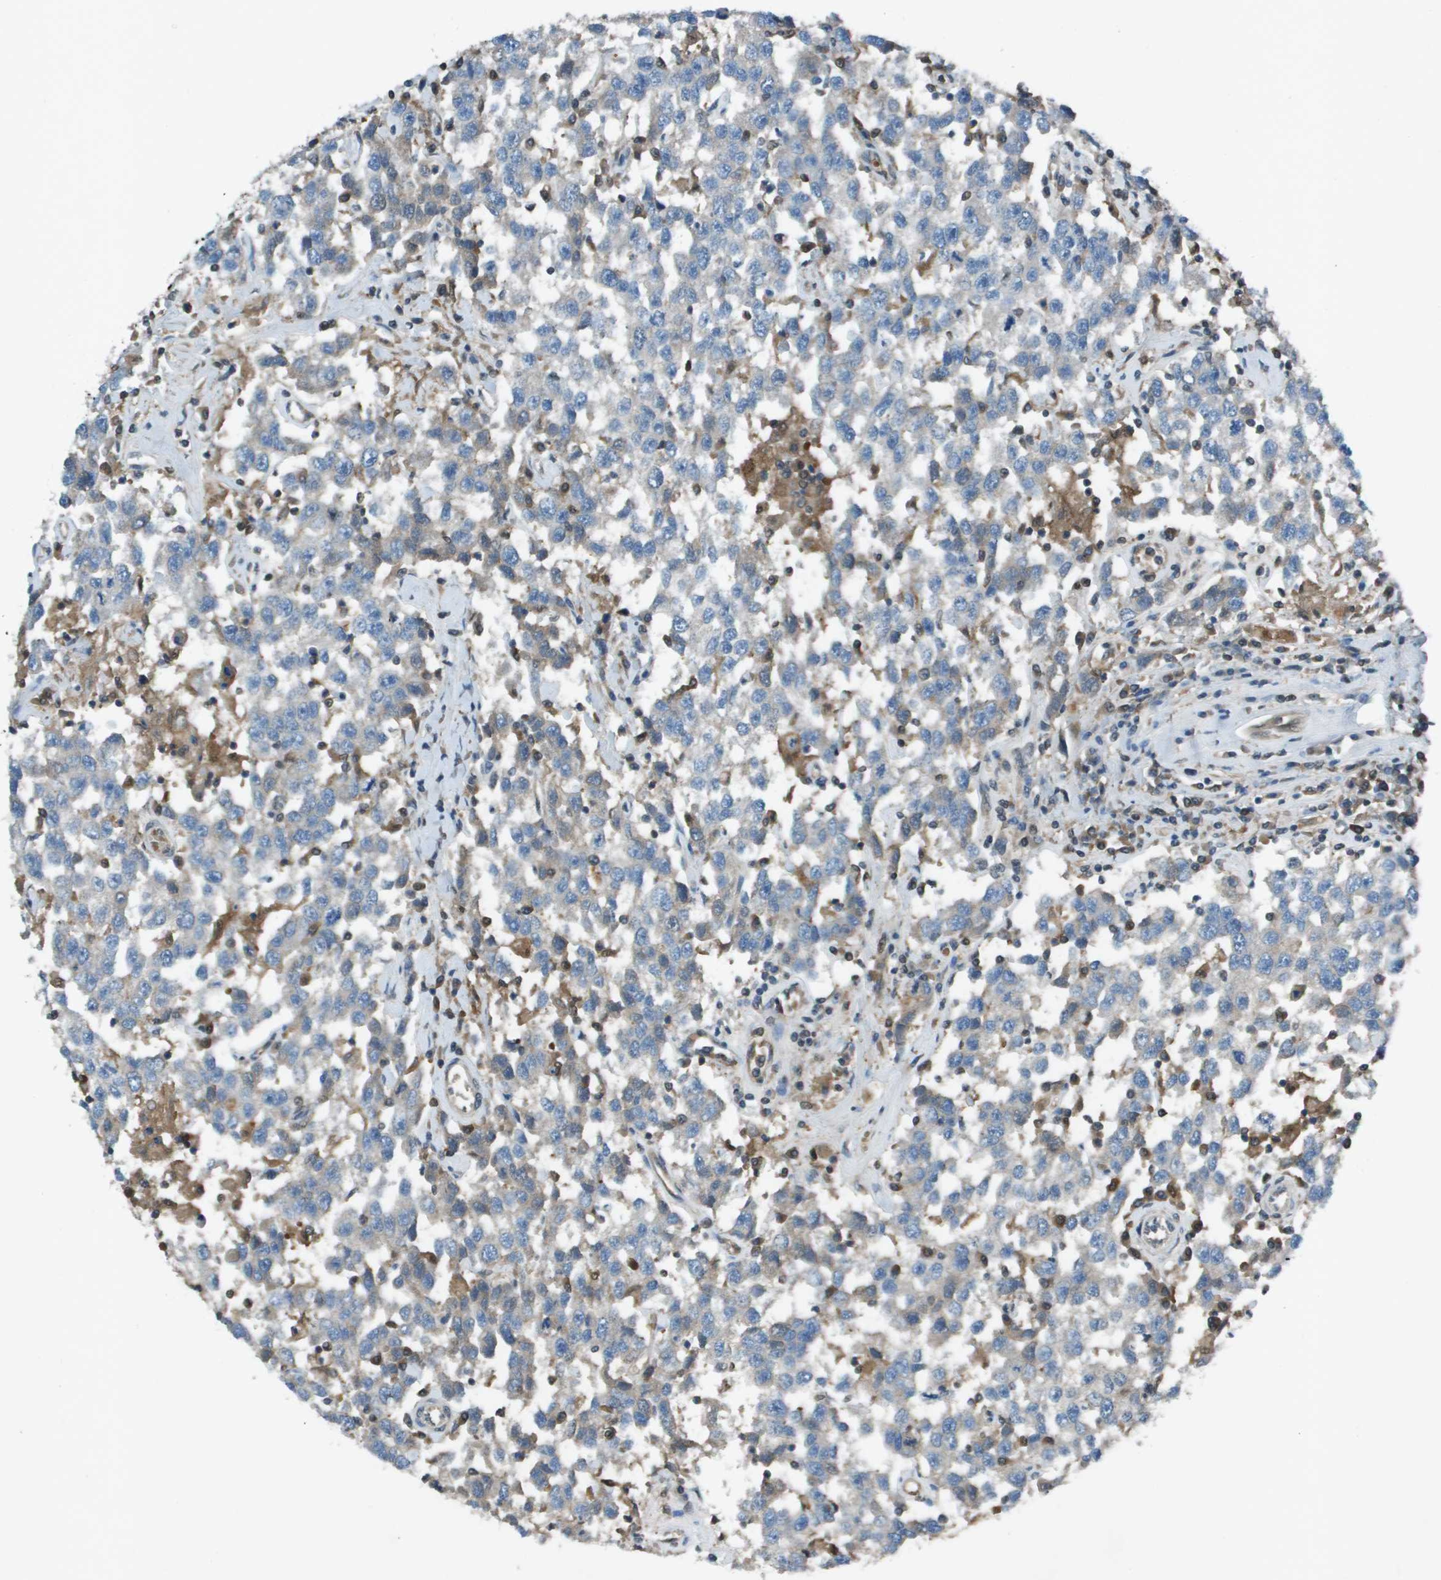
{"staining": {"intensity": "weak", "quantity": "<25%", "location": "cytoplasmic/membranous"}, "tissue": "testis cancer", "cell_type": "Tumor cells", "image_type": "cancer", "snomed": [{"axis": "morphology", "description": "Seminoma, NOS"}, {"axis": "topography", "description": "Testis"}], "caption": "Tumor cells are negative for brown protein staining in testis cancer (seminoma).", "gene": "CAMK4", "patient": {"sex": "male", "age": 41}}